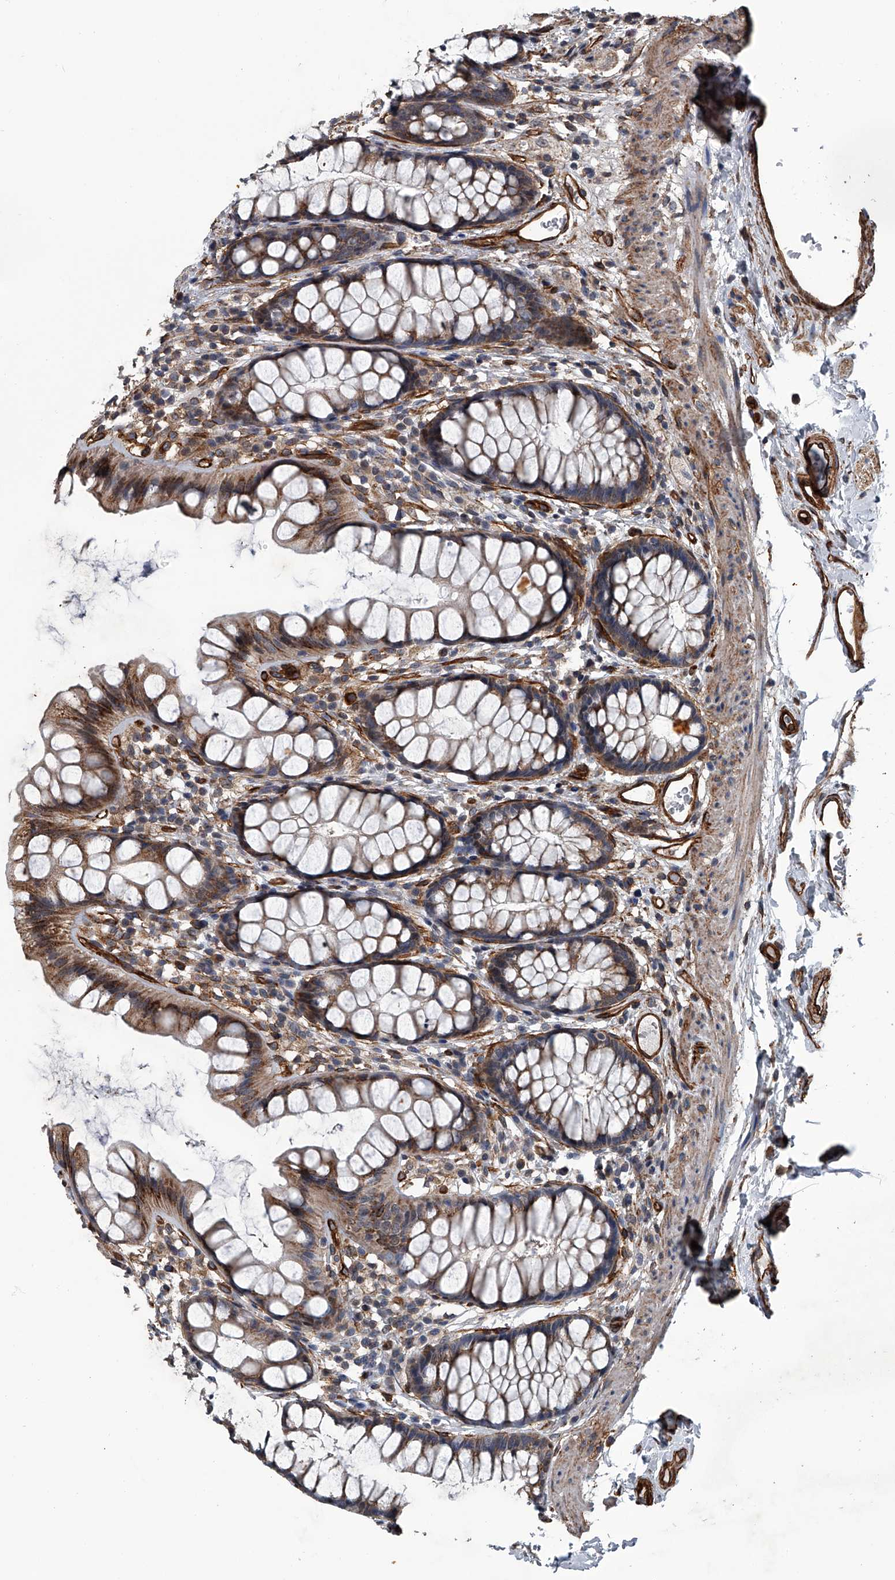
{"staining": {"intensity": "weak", "quantity": "25%-75%", "location": "cytoplasmic/membranous"}, "tissue": "rectum", "cell_type": "Glandular cells", "image_type": "normal", "snomed": [{"axis": "morphology", "description": "Normal tissue, NOS"}, {"axis": "topography", "description": "Rectum"}], "caption": "The micrograph reveals immunohistochemical staining of unremarkable rectum. There is weak cytoplasmic/membranous expression is present in approximately 25%-75% of glandular cells. (DAB (3,3'-diaminobenzidine) IHC with brightfield microscopy, high magnification).", "gene": "LDLRAD2", "patient": {"sex": "female", "age": 65}}